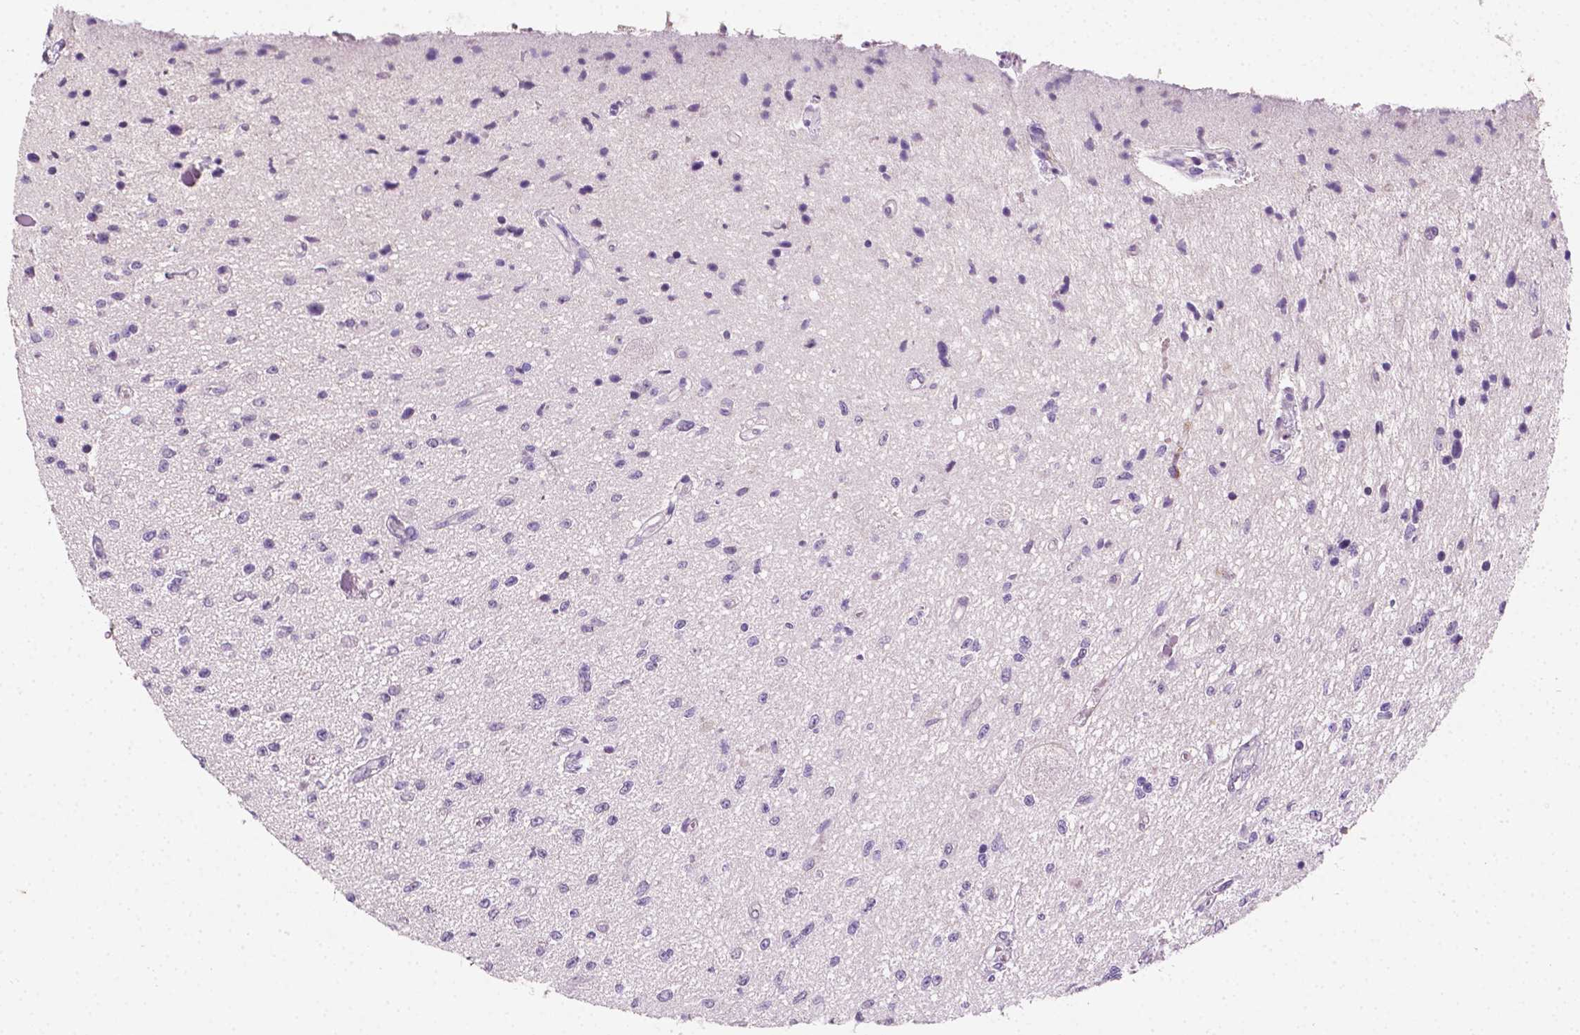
{"staining": {"intensity": "negative", "quantity": "none", "location": "none"}, "tissue": "glioma", "cell_type": "Tumor cells", "image_type": "cancer", "snomed": [{"axis": "morphology", "description": "Glioma, malignant, Low grade"}, {"axis": "topography", "description": "Cerebellum"}], "caption": "This is a photomicrograph of immunohistochemistry (IHC) staining of malignant low-grade glioma, which shows no positivity in tumor cells.", "gene": "EGFR", "patient": {"sex": "female", "age": 14}}